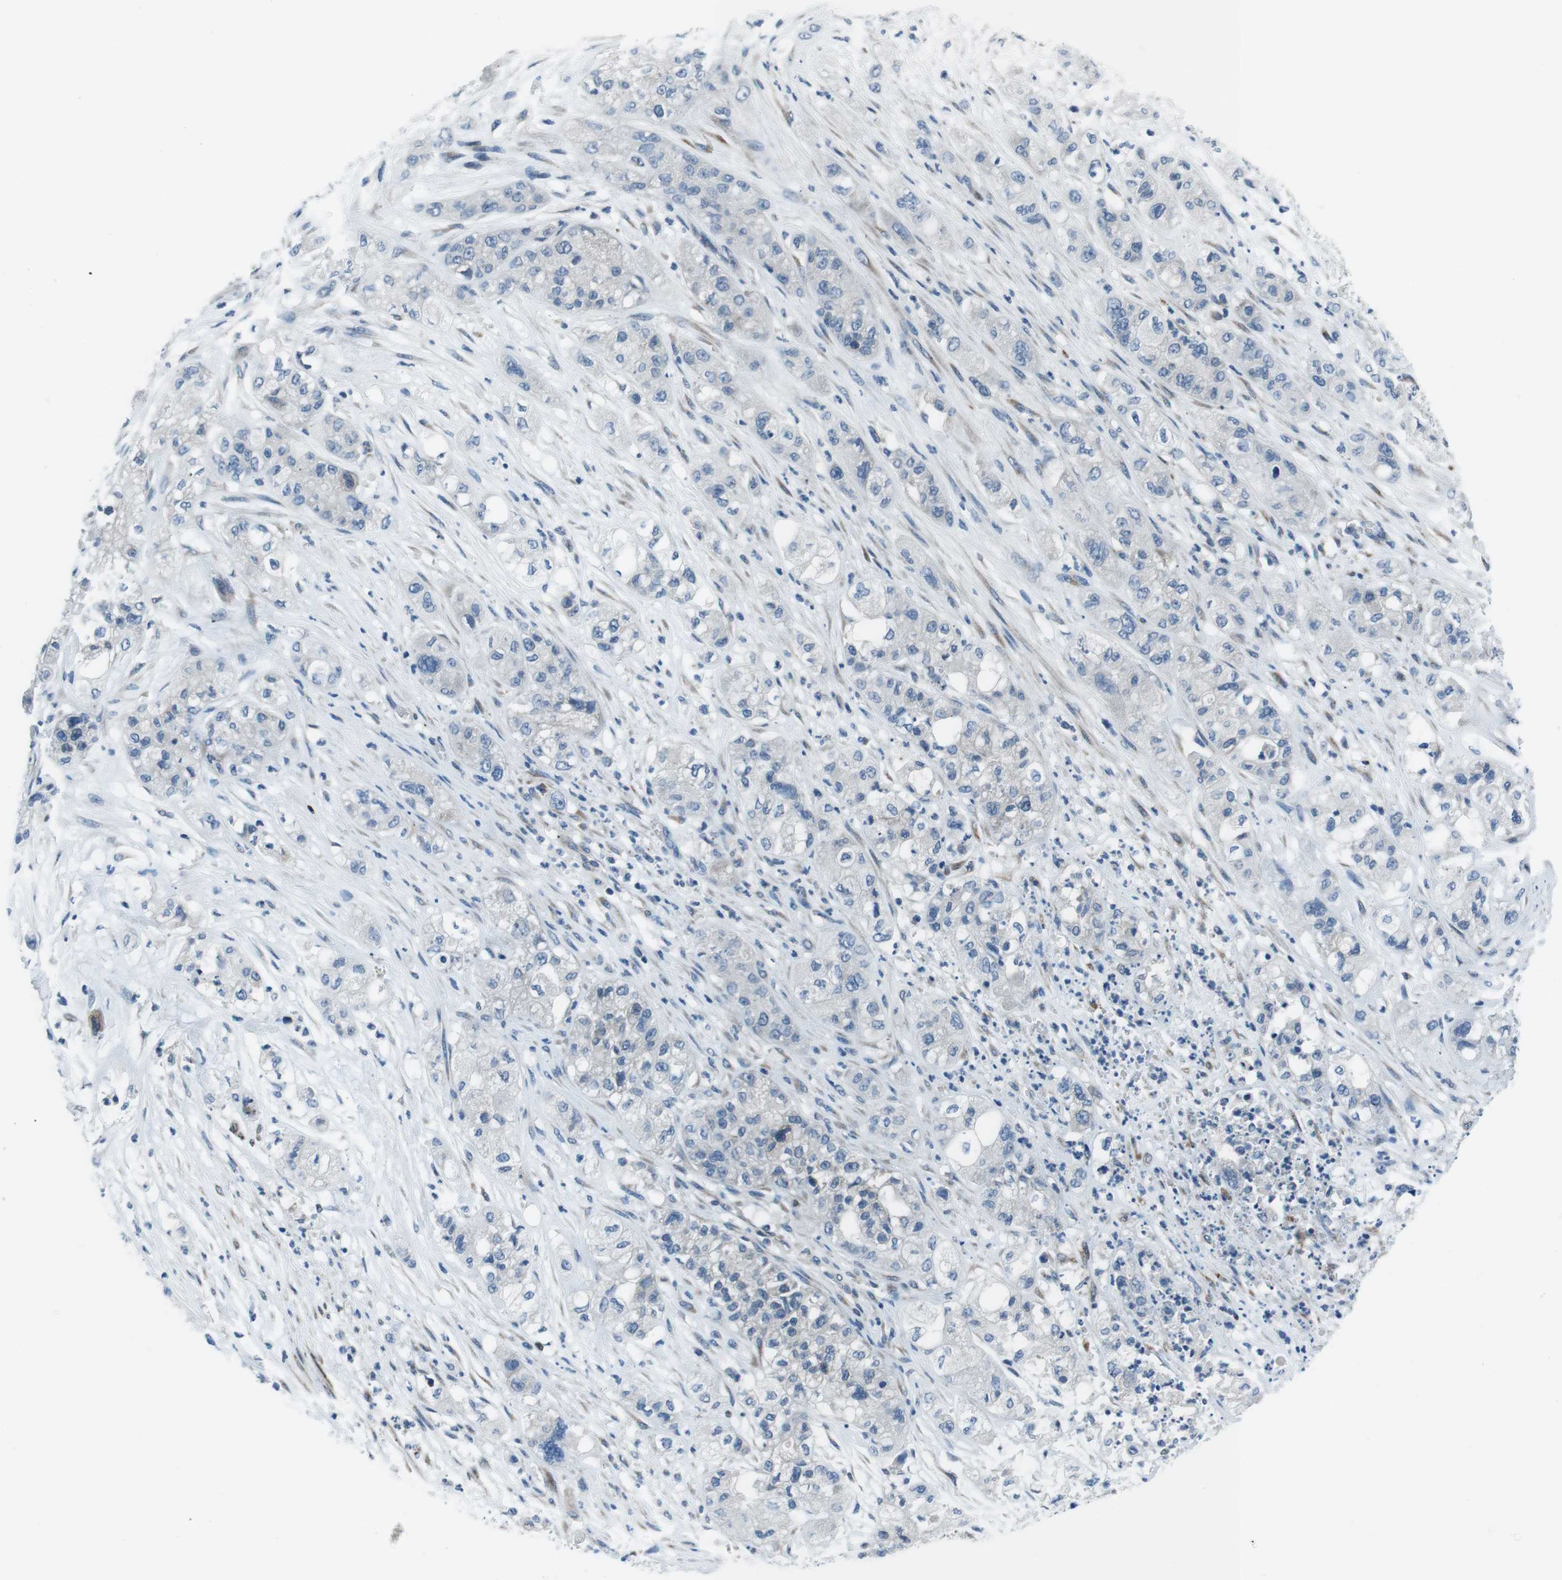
{"staining": {"intensity": "negative", "quantity": "none", "location": "none"}, "tissue": "pancreatic cancer", "cell_type": "Tumor cells", "image_type": "cancer", "snomed": [{"axis": "morphology", "description": "Adenocarcinoma, NOS"}, {"axis": "topography", "description": "Pancreas"}], "caption": "The immunohistochemistry photomicrograph has no significant positivity in tumor cells of pancreatic cancer tissue. (Stains: DAB (3,3'-diaminobenzidine) IHC with hematoxylin counter stain, Microscopy: brightfield microscopy at high magnification).", "gene": "NUCB2", "patient": {"sex": "female", "age": 78}}